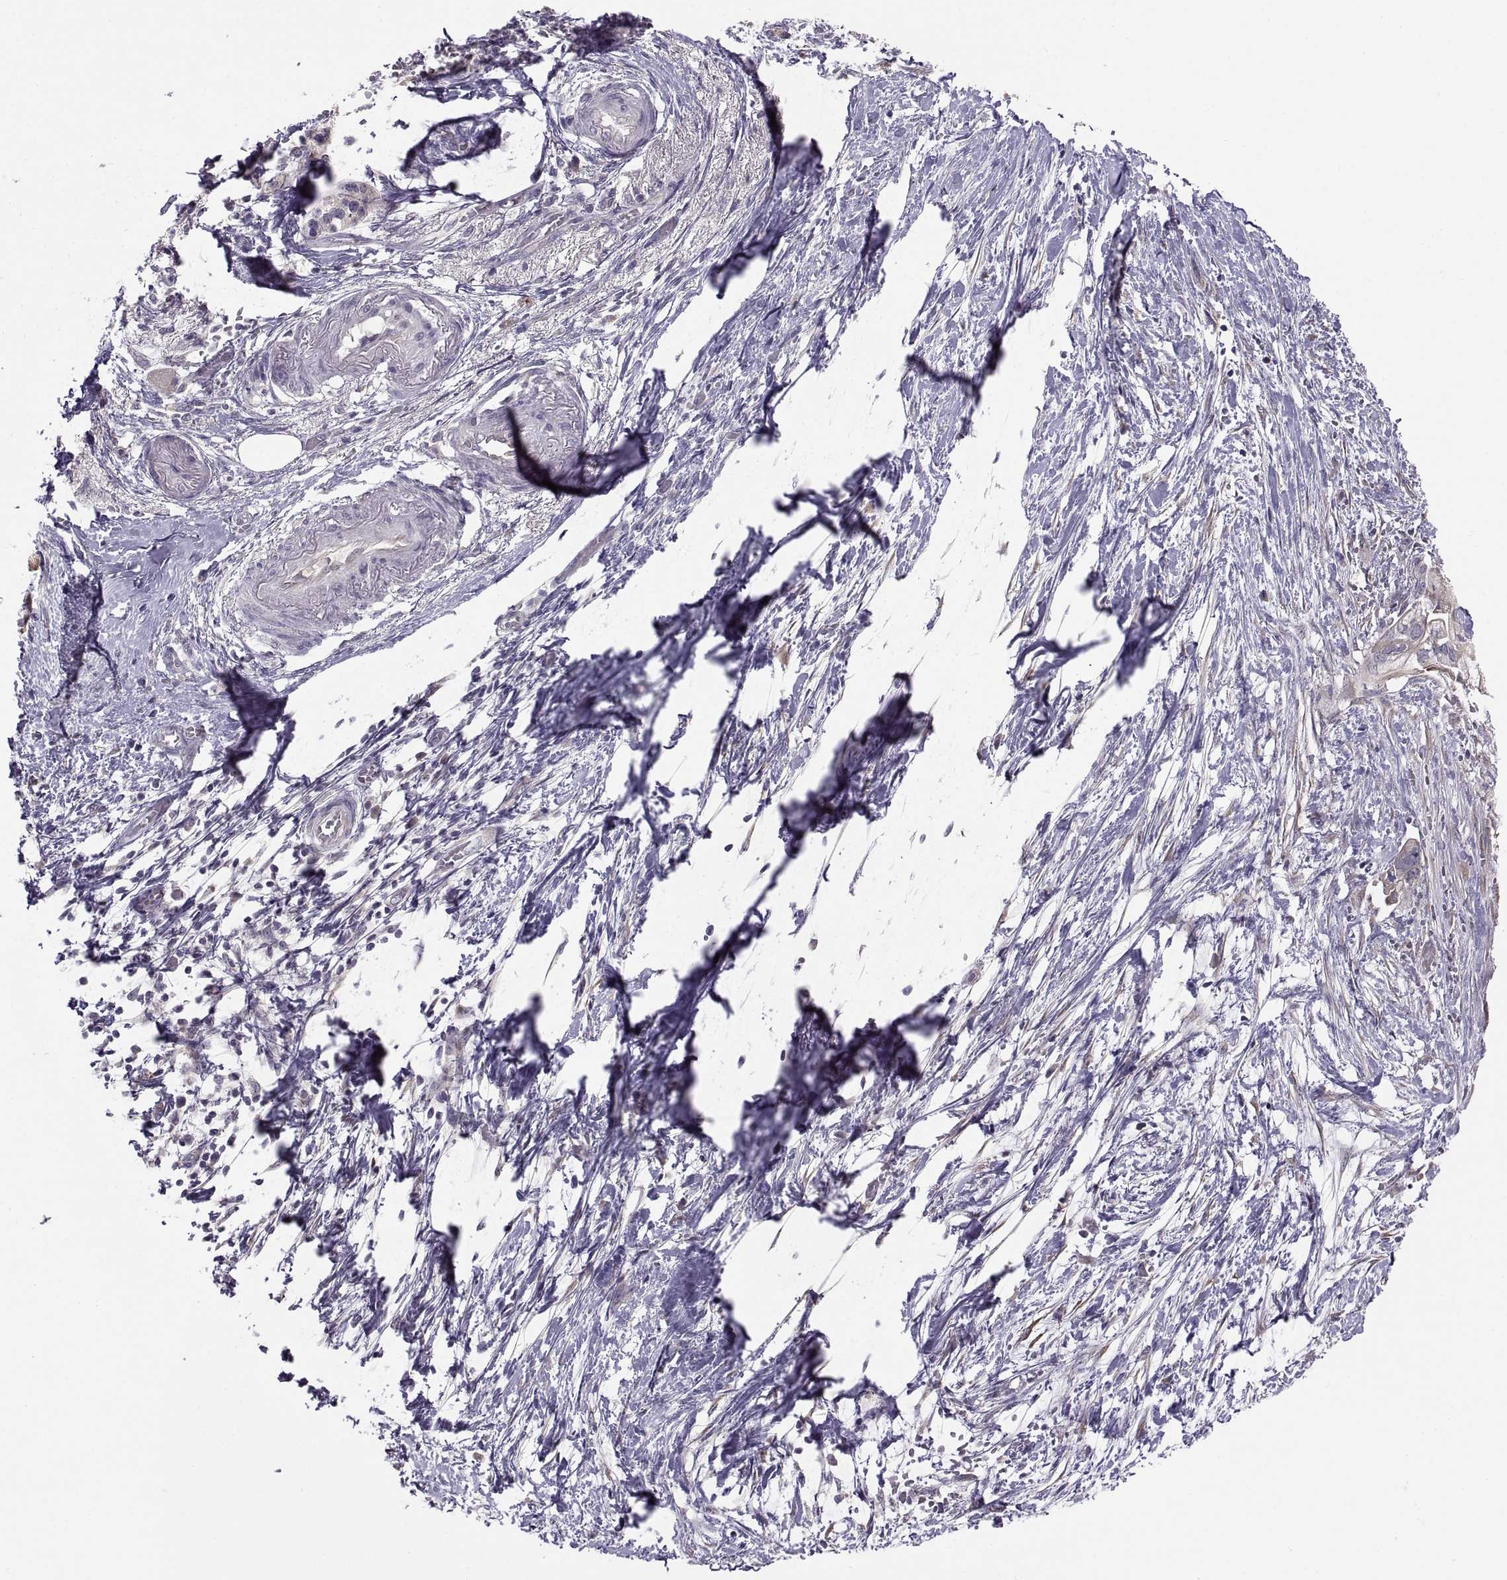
{"staining": {"intensity": "weak", "quantity": "25%-75%", "location": "cytoplasmic/membranous"}, "tissue": "pancreatic cancer", "cell_type": "Tumor cells", "image_type": "cancer", "snomed": [{"axis": "morphology", "description": "Adenocarcinoma, NOS"}, {"axis": "topography", "description": "Pancreas"}], "caption": "Adenocarcinoma (pancreatic) was stained to show a protein in brown. There is low levels of weak cytoplasmic/membranous staining in about 25%-75% of tumor cells. (IHC, brightfield microscopy, high magnification).", "gene": "ACSBG2", "patient": {"sex": "female", "age": 72}}